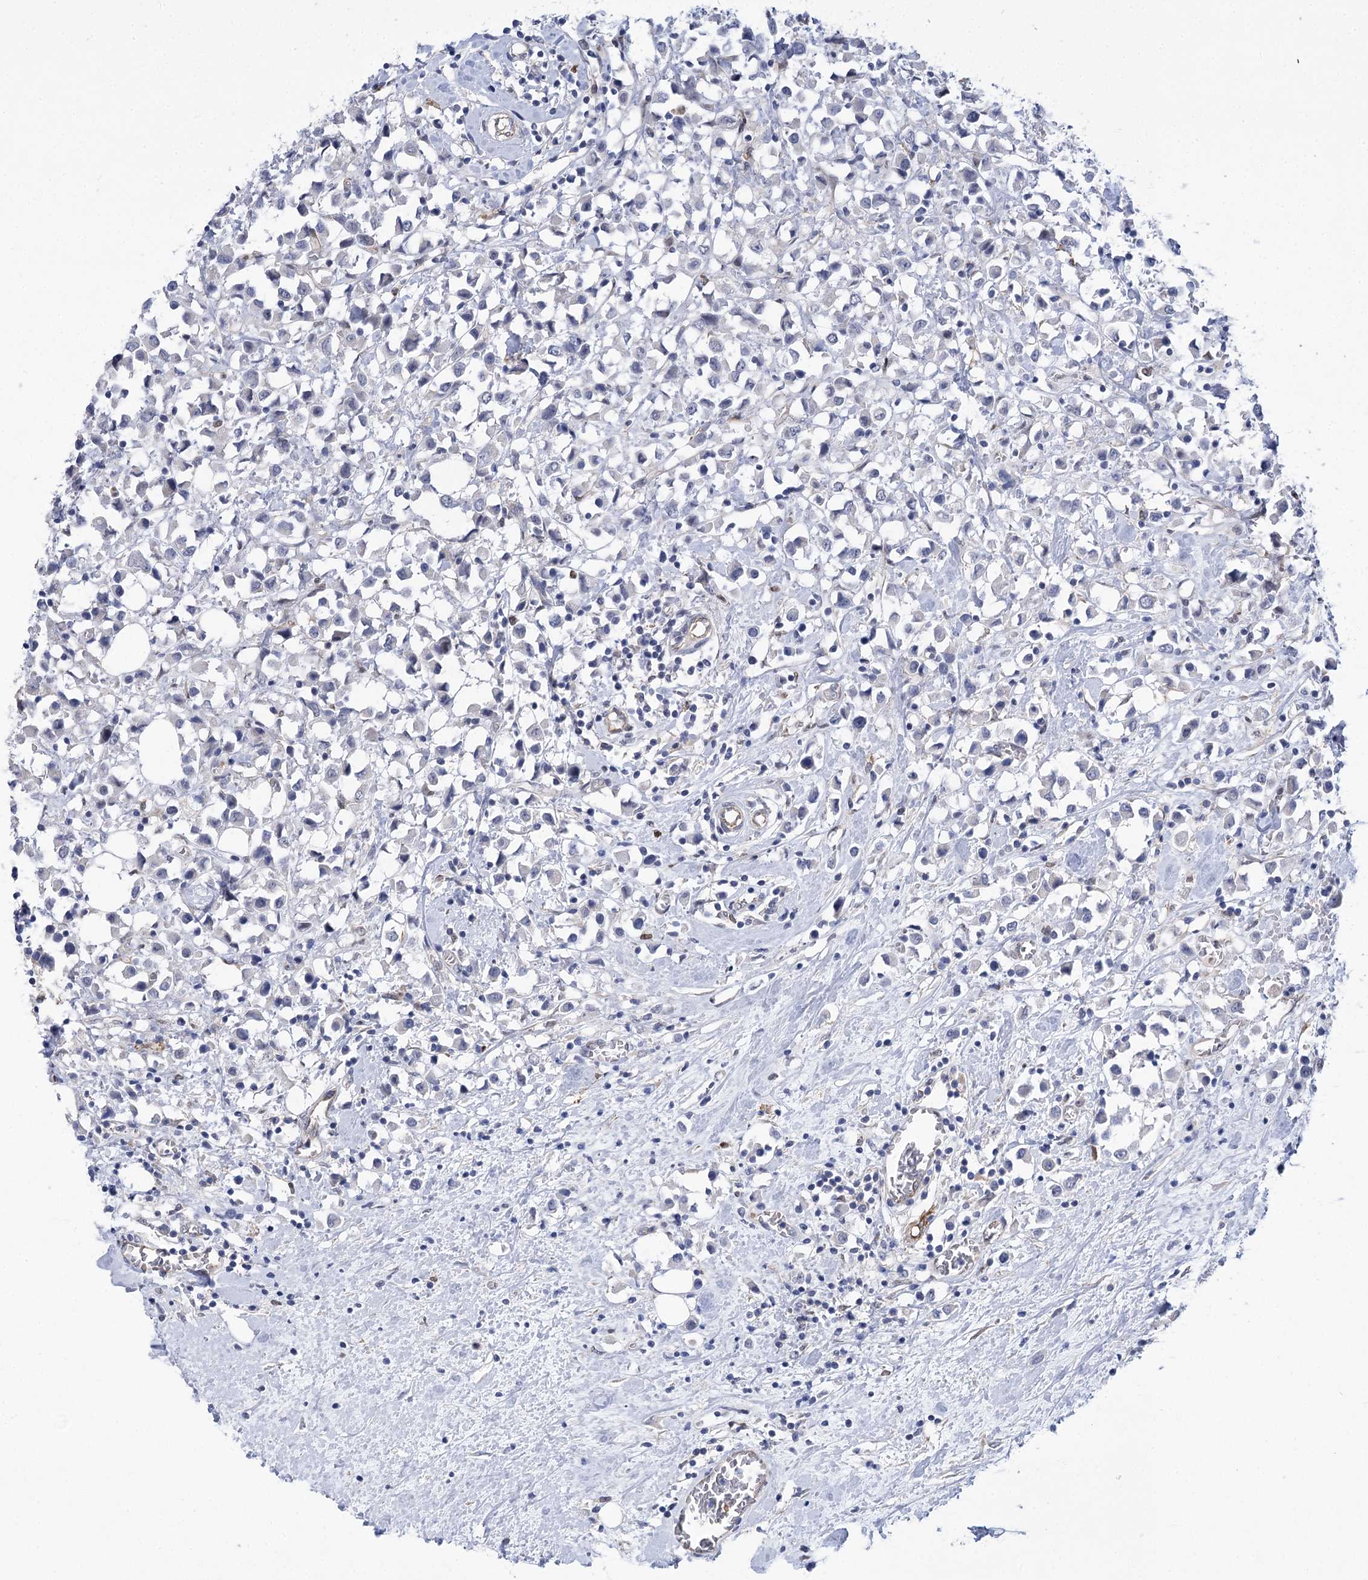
{"staining": {"intensity": "negative", "quantity": "none", "location": "none"}, "tissue": "breast cancer", "cell_type": "Tumor cells", "image_type": "cancer", "snomed": [{"axis": "morphology", "description": "Duct carcinoma"}, {"axis": "topography", "description": "Breast"}], "caption": "Human intraductal carcinoma (breast) stained for a protein using immunohistochemistry (IHC) exhibits no staining in tumor cells.", "gene": "THAP6", "patient": {"sex": "female", "age": 61}}